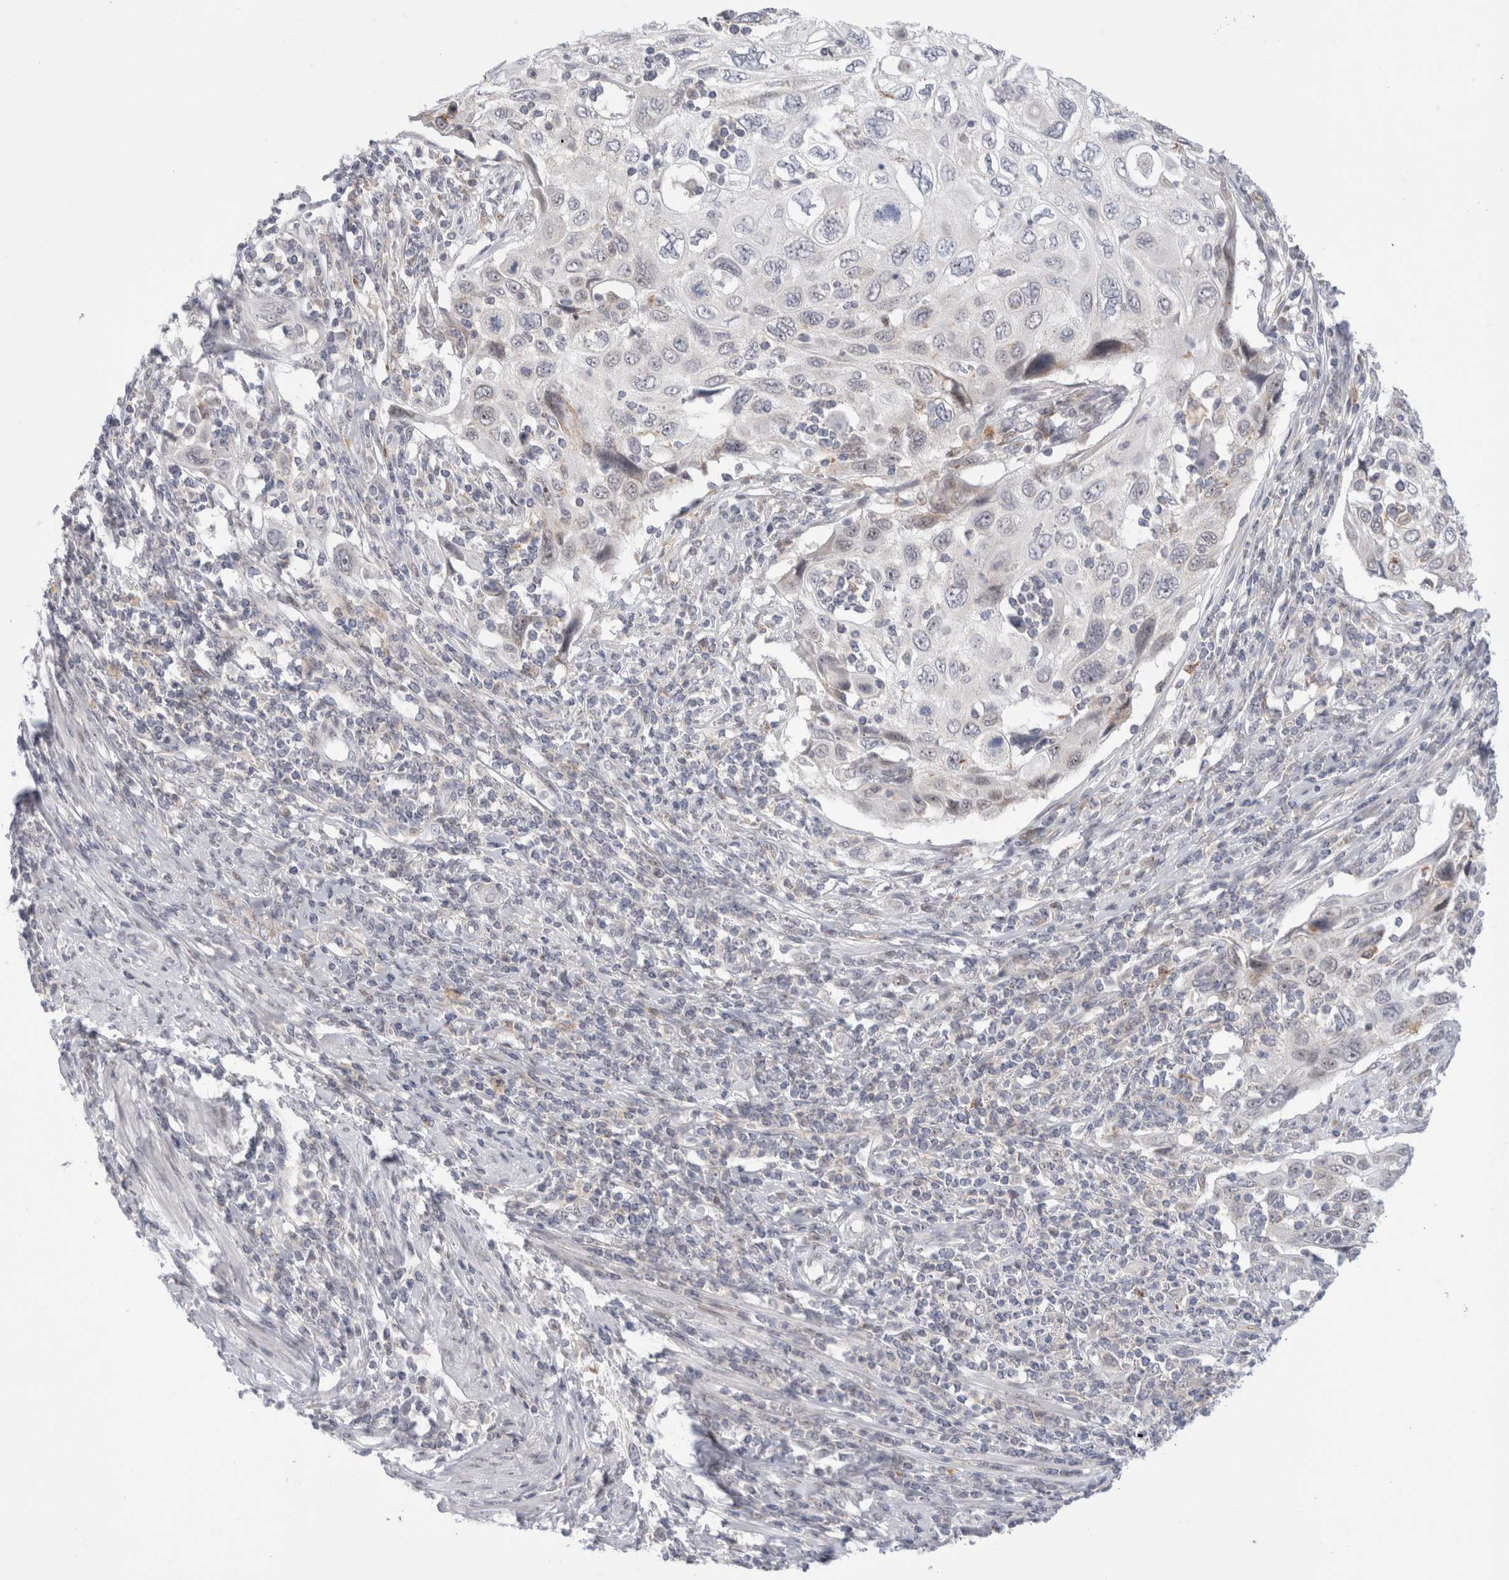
{"staining": {"intensity": "negative", "quantity": "none", "location": "none"}, "tissue": "cervical cancer", "cell_type": "Tumor cells", "image_type": "cancer", "snomed": [{"axis": "morphology", "description": "Squamous cell carcinoma, NOS"}, {"axis": "topography", "description": "Cervix"}], "caption": "Tumor cells are negative for protein expression in human squamous cell carcinoma (cervical).", "gene": "CERS5", "patient": {"sex": "female", "age": 70}}